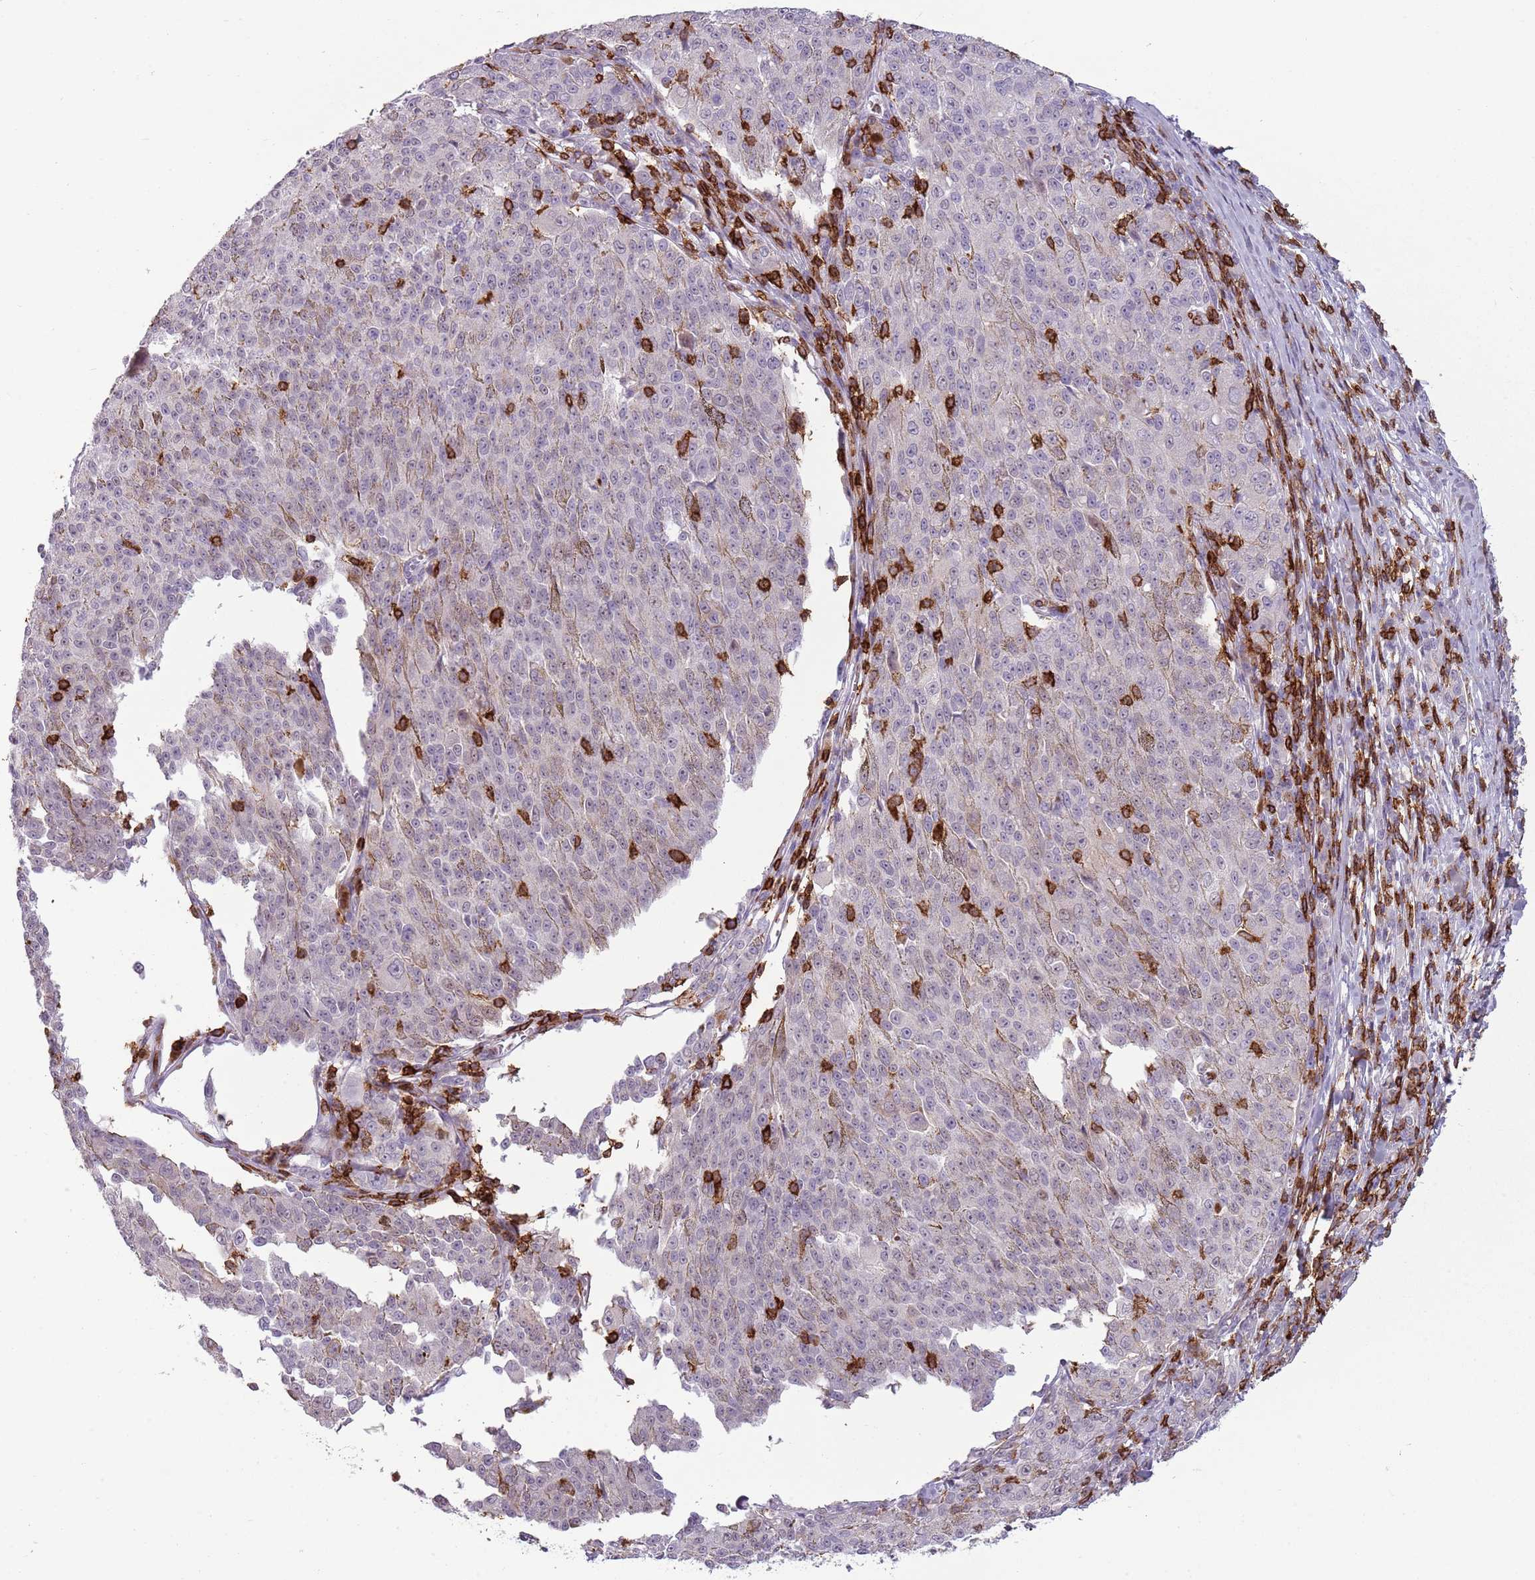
{"staining": {"intensity": "negative", "quantity": "none", "location": "none"}, "tissue": "melanoma", "cell_type": "Tumor cells", "image_type": "cancer", "snomed": [{"axis": "morphology", "description": "Malignant melanoma, NOS"}, {"axis": "topography", "description": "Skin"}], "caption": "IHC micrograph of human melanoma stained for a protein (brown), which displays no expression in tumor cells. The staining is performed using DAB (3,3'-diaminobenzidine) brown chromogen with nuclei counter-stained in using hematoxylin.", "gene": "ZNF583", "patient": {"sex": "female", "age": 52}}